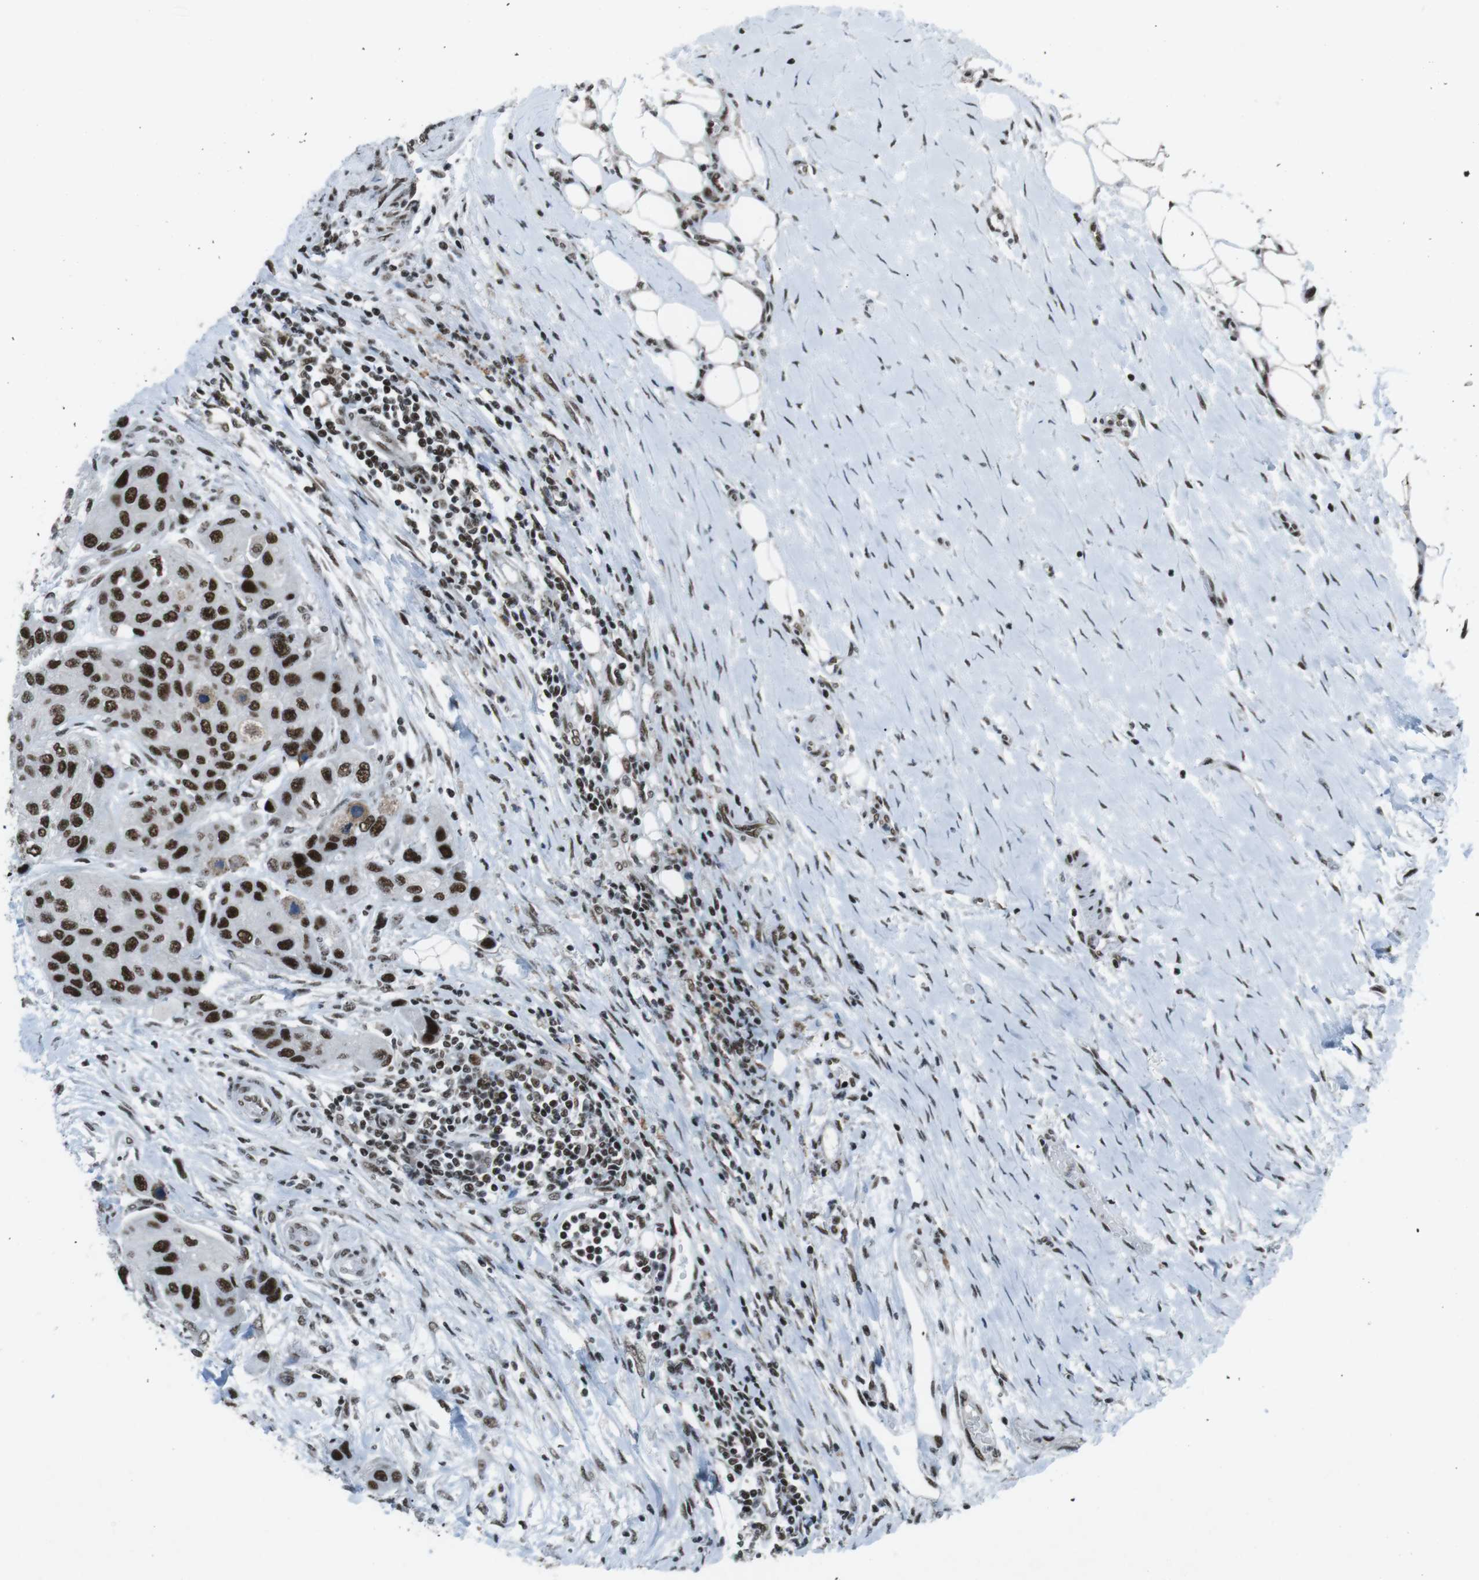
{"staining": {"intensity": "strong", "quantity": ">75%", "location": "nuclear"}, "tissue": "urothelial cancer", "cell_type": "Tumor cells", "image_type": "cancer", "snomed": [{"axis": "morphology", "description": "Urothelial carcinoma, High grade"}, {"axis": "topography", "description": "Urinary bladder"}], "caption": "The photomicrograph reveals a brown stain indicating the presence of a protein in the nuclear of tumor cells in urothelial carcinoma (high-grade). (Brightfield microscopy of DAB IHC at high magnification).", "gene": "TAF1", "patient": {"sex": "female", "age": 56}}